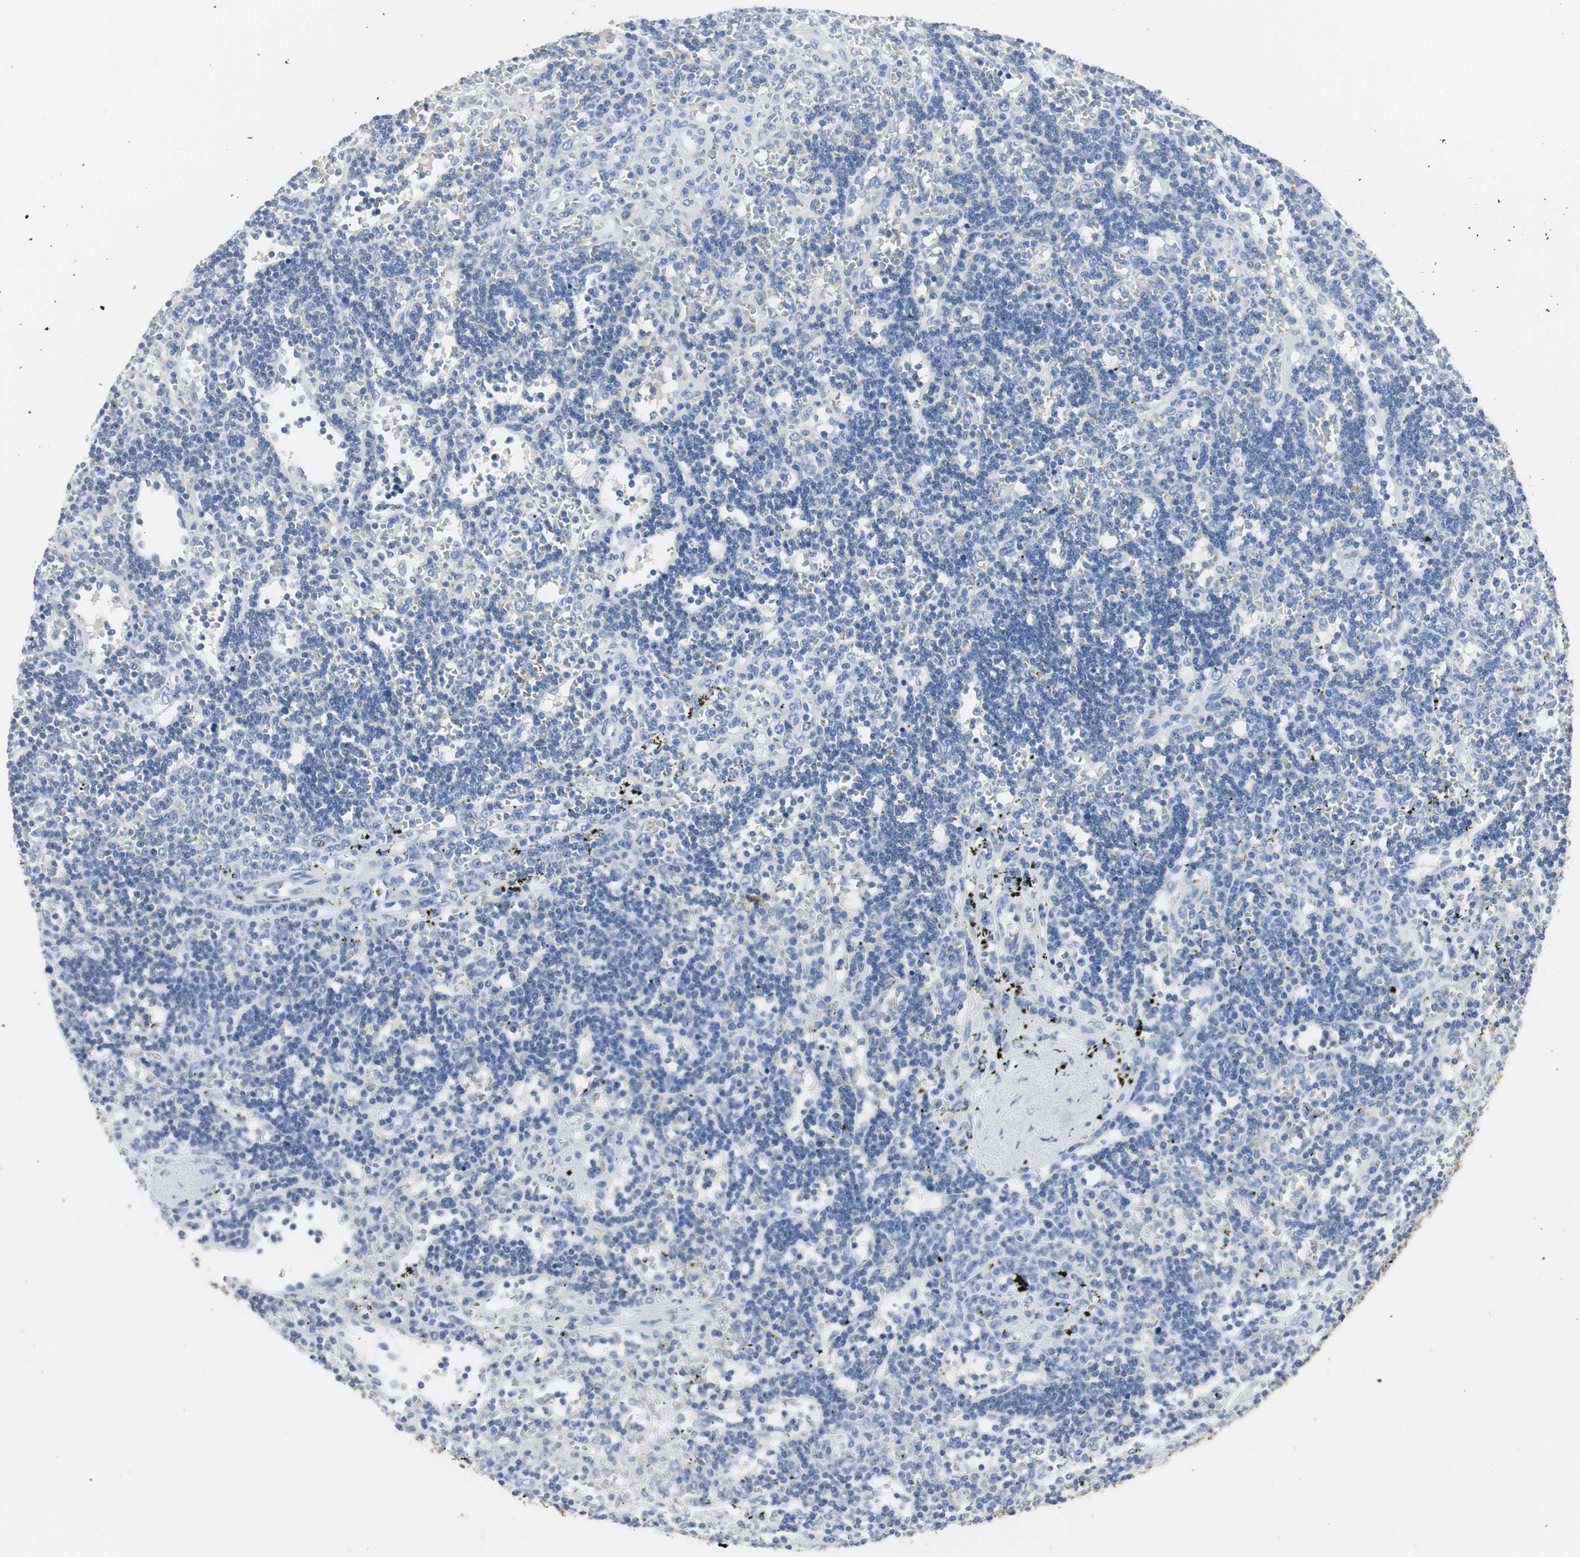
{"staining": {"intensity": "negative", "quantity": "none", "location": "none"}, "tissue": "lymphoma", "cell_type": "Tumor cells", "image_type": "cancer", "snomed": [{"axis": "morphology", "description": "Malignant lymphoma, non-Hodgkin's type, Low grade"}, {"axis": "topography", "description": "Spleen"}], "caption": "This is an IHC histopathology image of human malignant lymphoma, non-Hodgkin's type (low-grade). There is no positivity in tumor cells.", "gene": "IGHA1", "patient": {"sex": "male", "age": 60}}